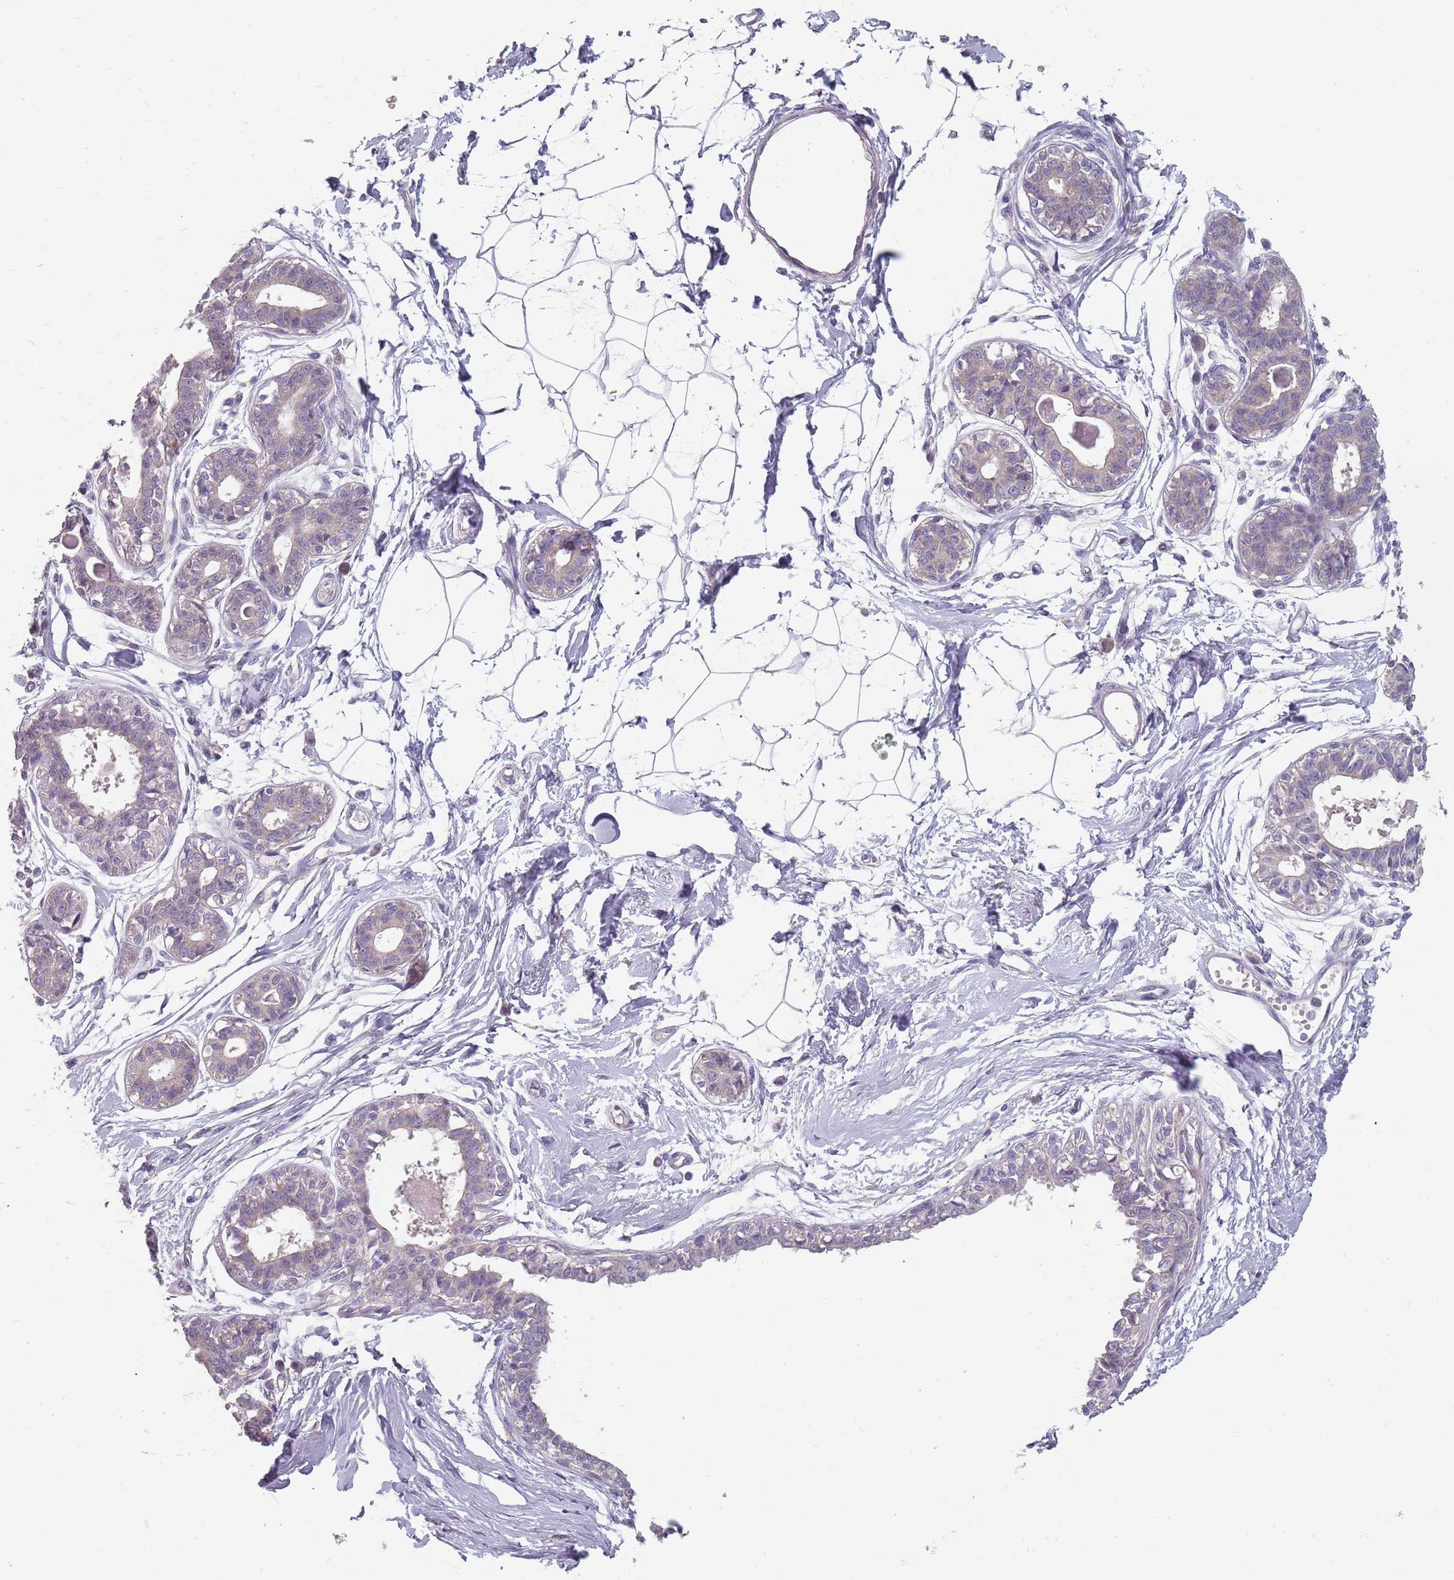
{"staining": {"intensity": "negative", "quantity": "none", "location": "none"}, "tissue": "breast", "cell_type": "Adipocytes", "image_type": "normal", "snomed": [{"axis": "morphology", "description": "Normal tissue, NOS"}, {"axis": "topography", "description": "Breast"}], "caption": "Protein analysis of normal breast demonstrates no significant expression in adipocytes.", "gene": "CMTR2", "patient": {"sex": "female", "age": 45}}